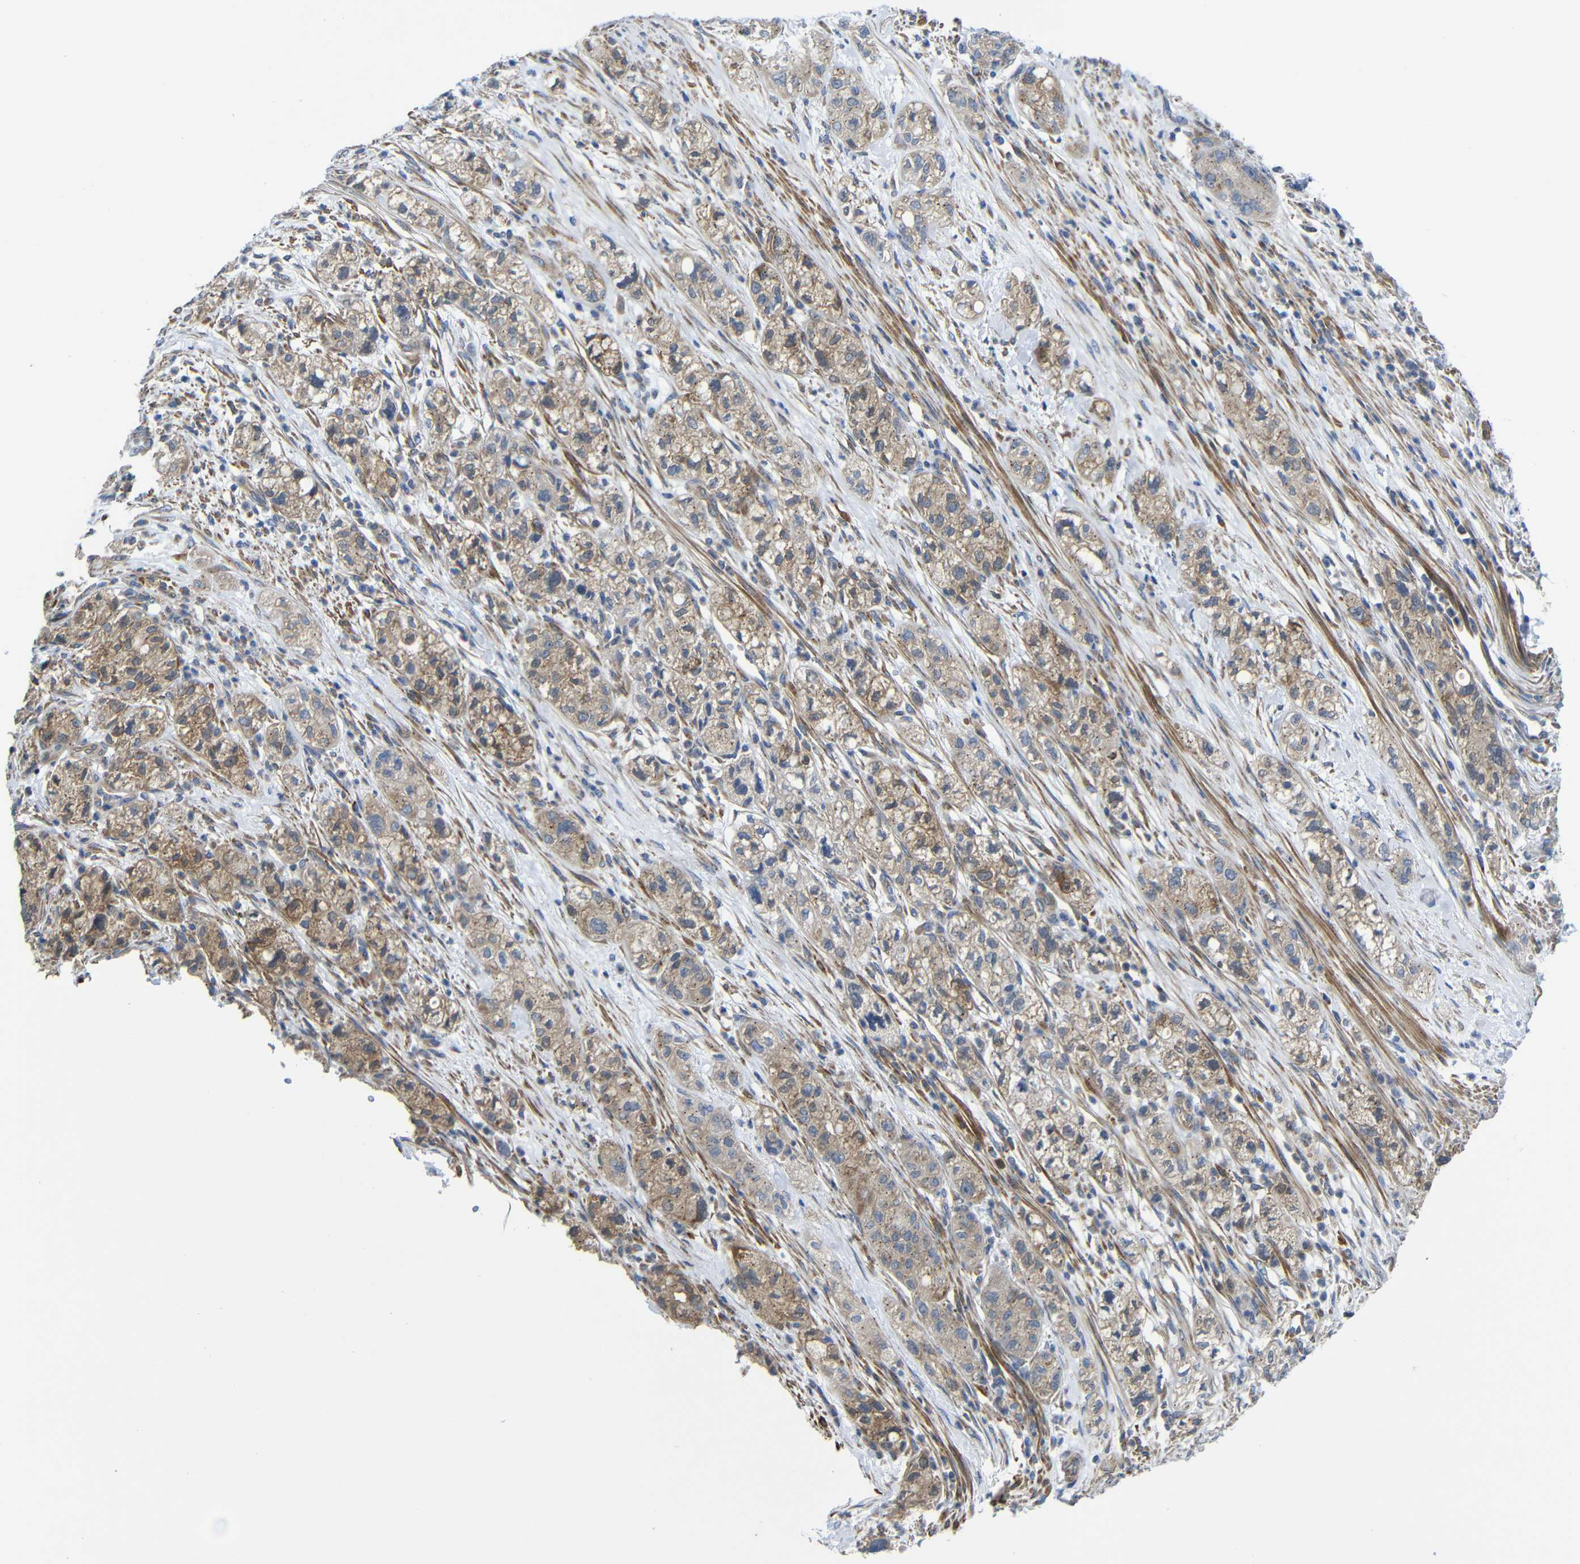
{"staining": {"intensity": "moderate", "quantity": ">75%", "location": "cytoplasmic/membranous"}, "tissue": "pancreatic cancer", "cell_type": "Tumor cells", "image_type": "cancer", "snomed": [{"axis": "morphology", "description": "Adenocarcinoma, NOS"}, {"axis": "topography", "description": "Pancreas"}], "caption": "A brown stain labels moderate cytoplasmic/membranous expression of a protein in adenocarcinoma (pancreatic) tumor cells. Ihc stains the protein in brown and the nuclei are stained blue.", "gene": "DDRGK1", "patient": {"sex": "female", "age": 78}}